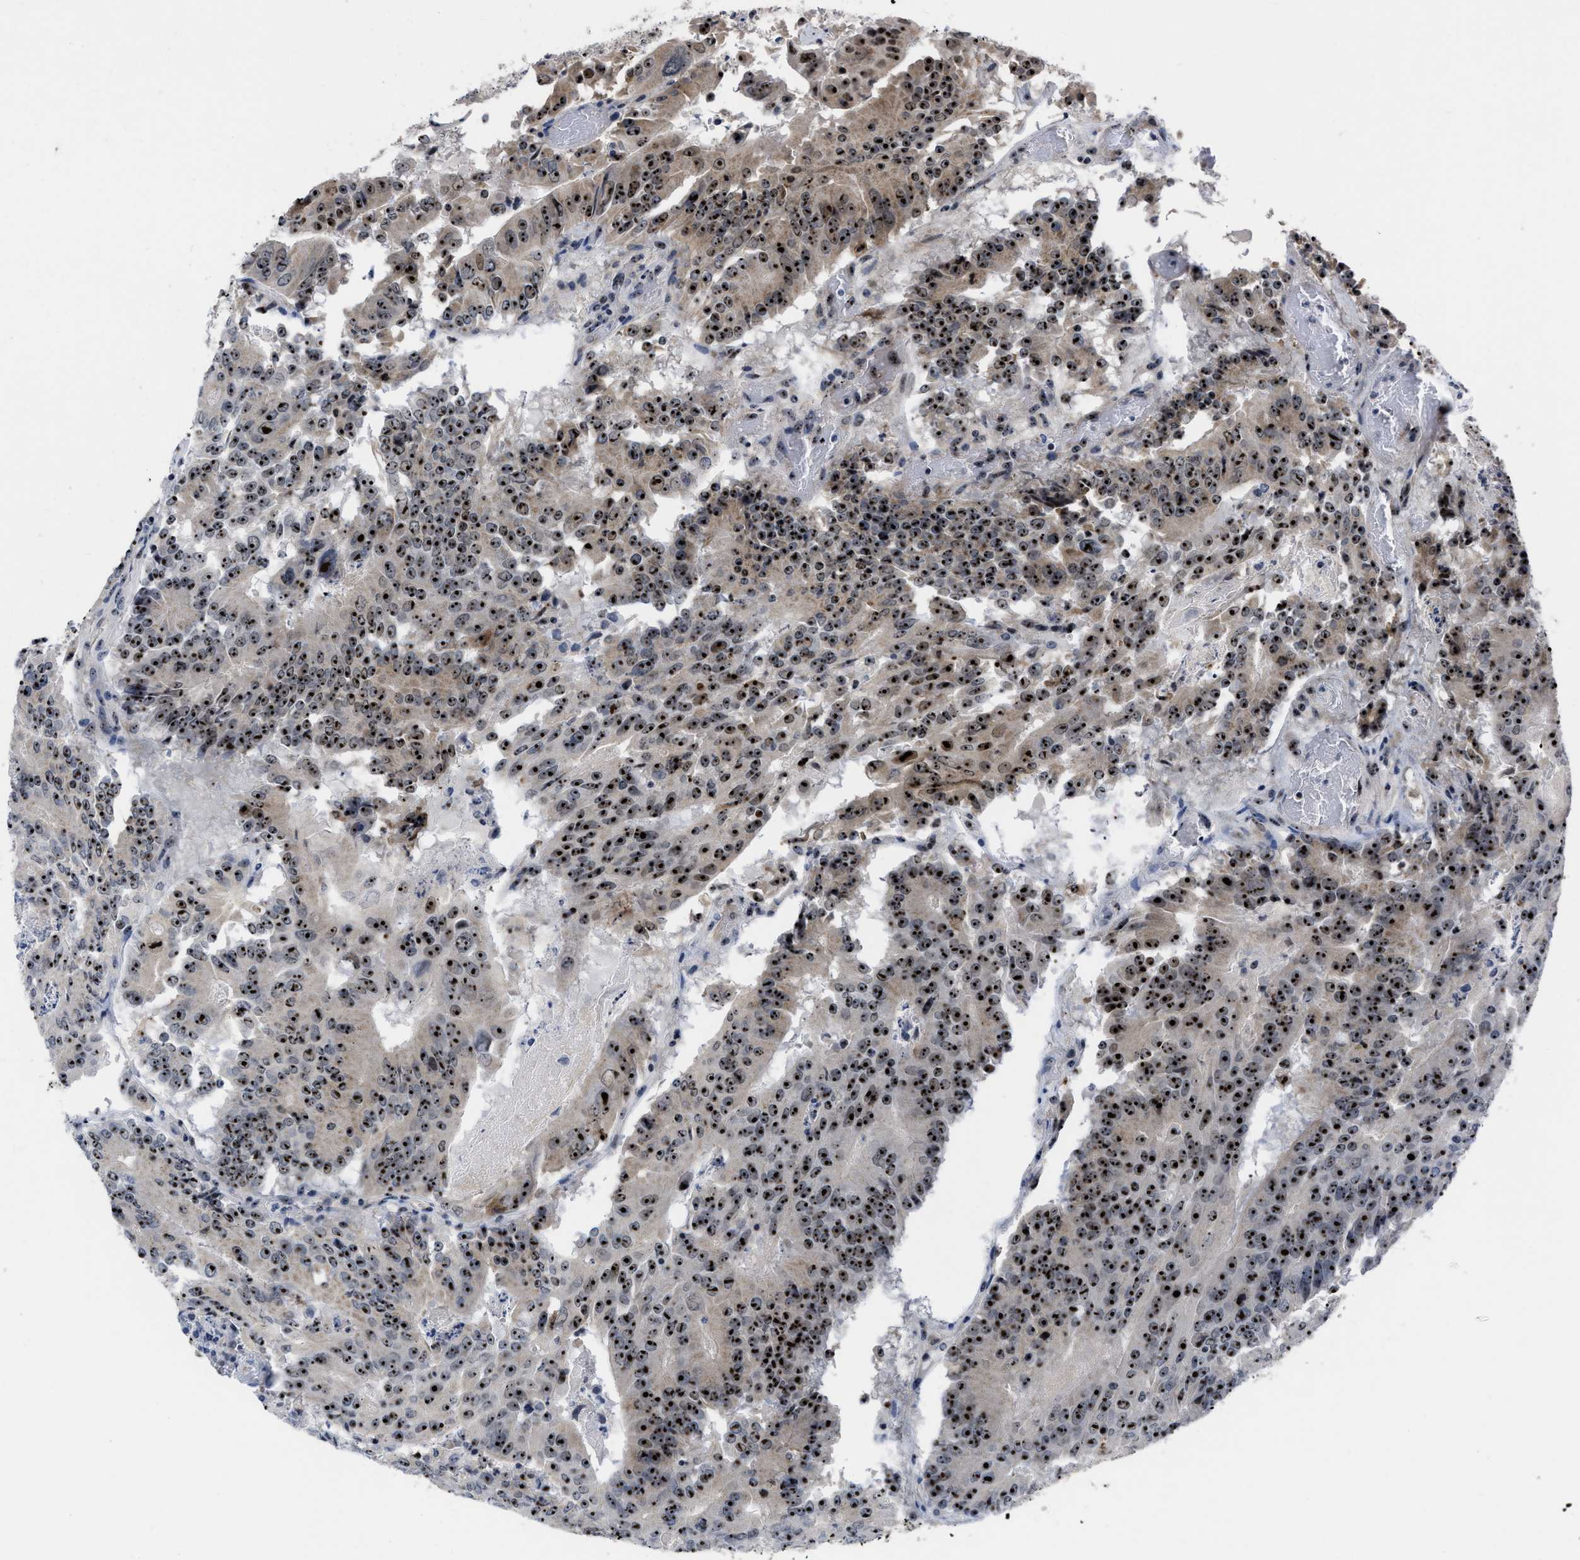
{"staining": {"intensity": "strong", "quantity": ">75%", "location": "nuclear"}, "tissue": "colorectal cancer", "cell_type": "Tumor cells", "image_type": "cancer", "snomed": [{"axis": "morphology", "description": "Adenocarcinoma, NOS"}, {"axis": "topography", "description": "Colon"}], "caption": "Protein staining of colorectal adenocarcinoma tissue shows strong nuclear positivity in approximately >75% of tumor cells.", "gene": "NOP58", "patient": {"sex": "male", "age": 87}}